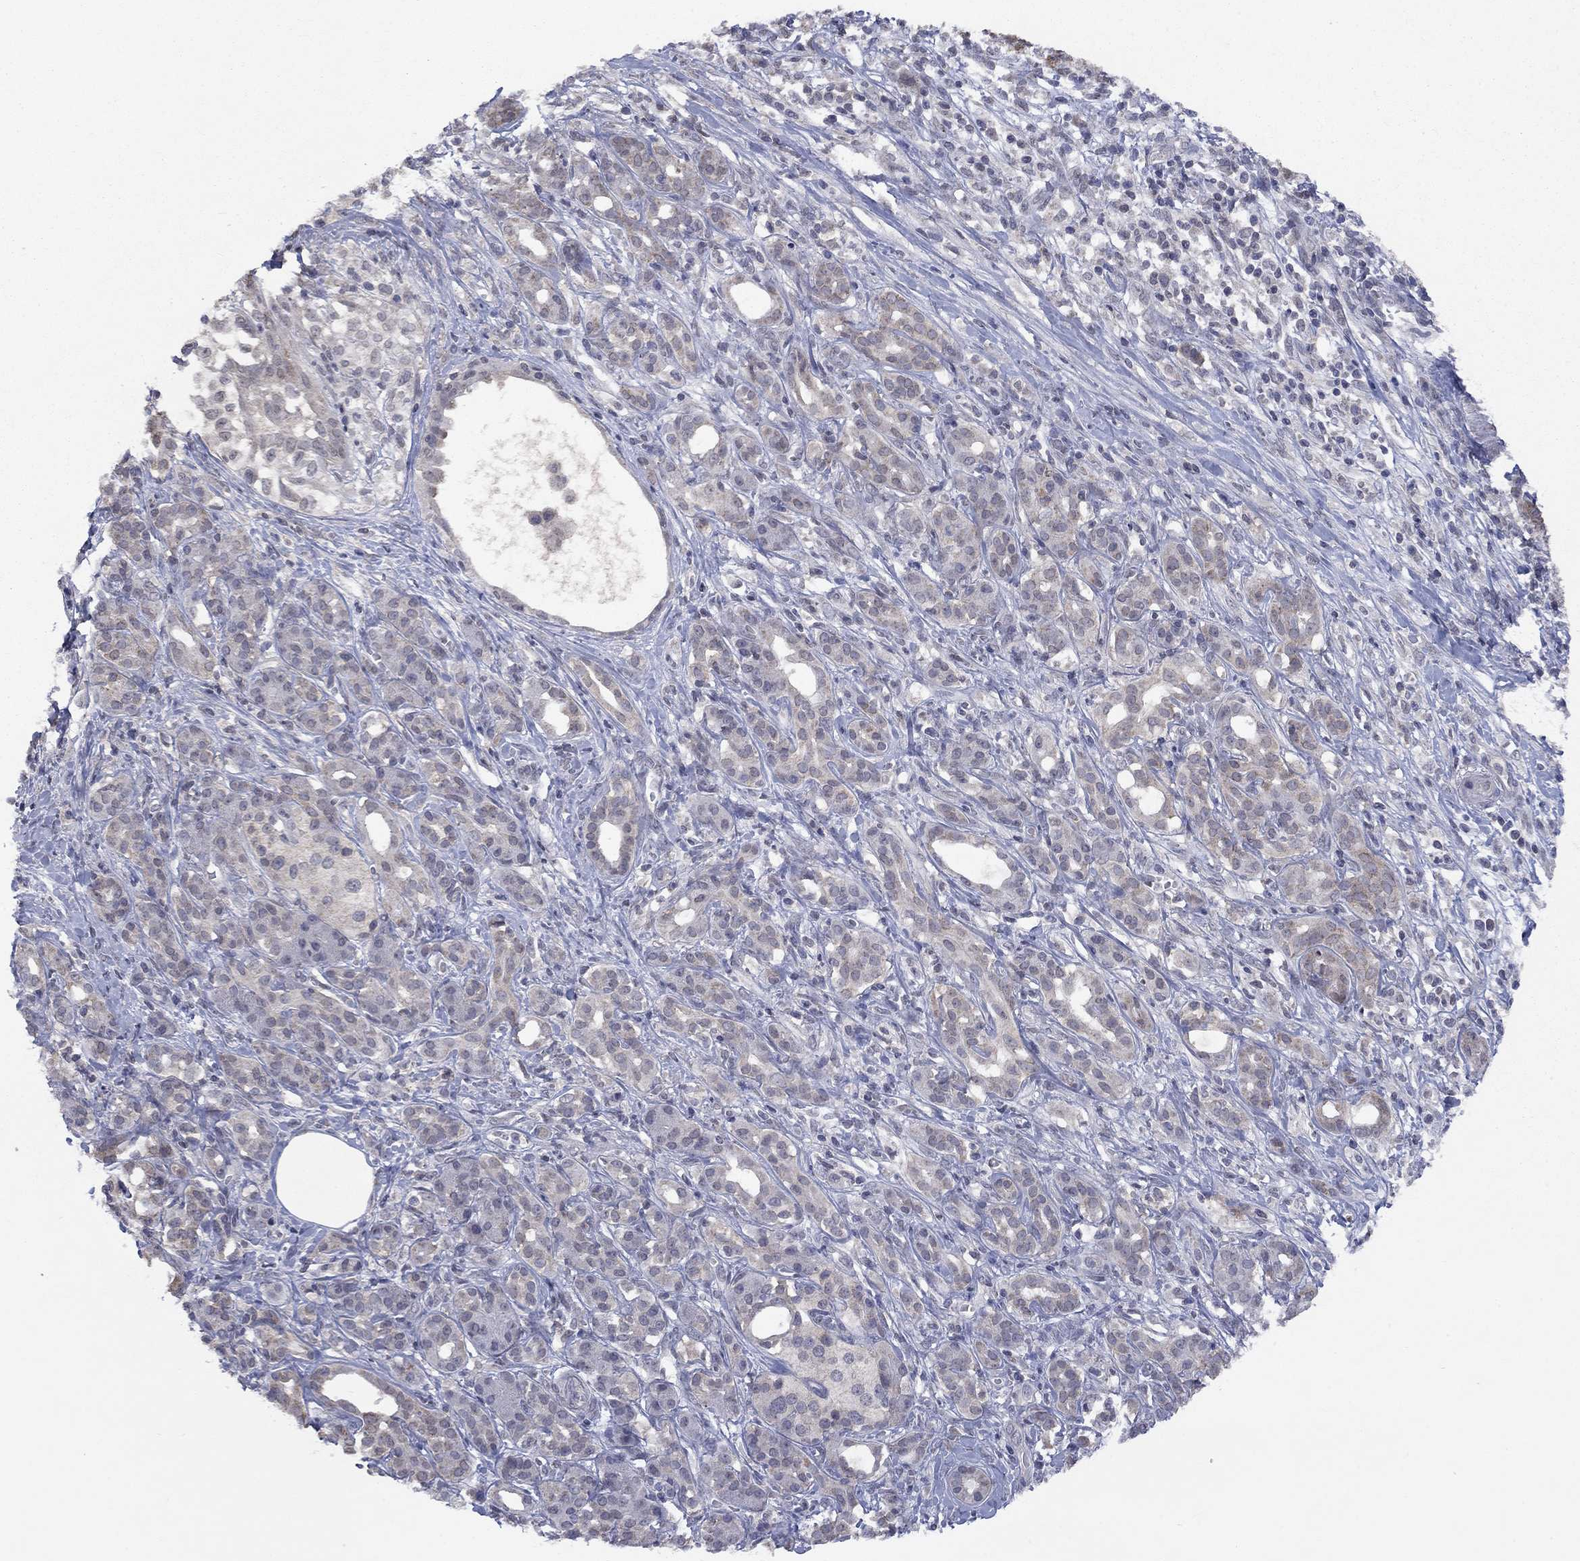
{"staining": {"intensity": "negative", "quantity": "none", "location": "none"}, "tissue": "pancreatic cancer", "cell_type": "Tumor cells", "image_type": "cancer", "snomed": [{"axis": "morphology", "description": "Adenocarcinoma, NOS"}, {"axis": "topography", "description": "Pancreas"}], "caption": "IHC image of adenocarcinoma (pancreatic) stained for a protein (brown), which exhibits no staining in tumor cells.", "gene": "SPATA33", "patient": {"sex": "male", "age": 61}}